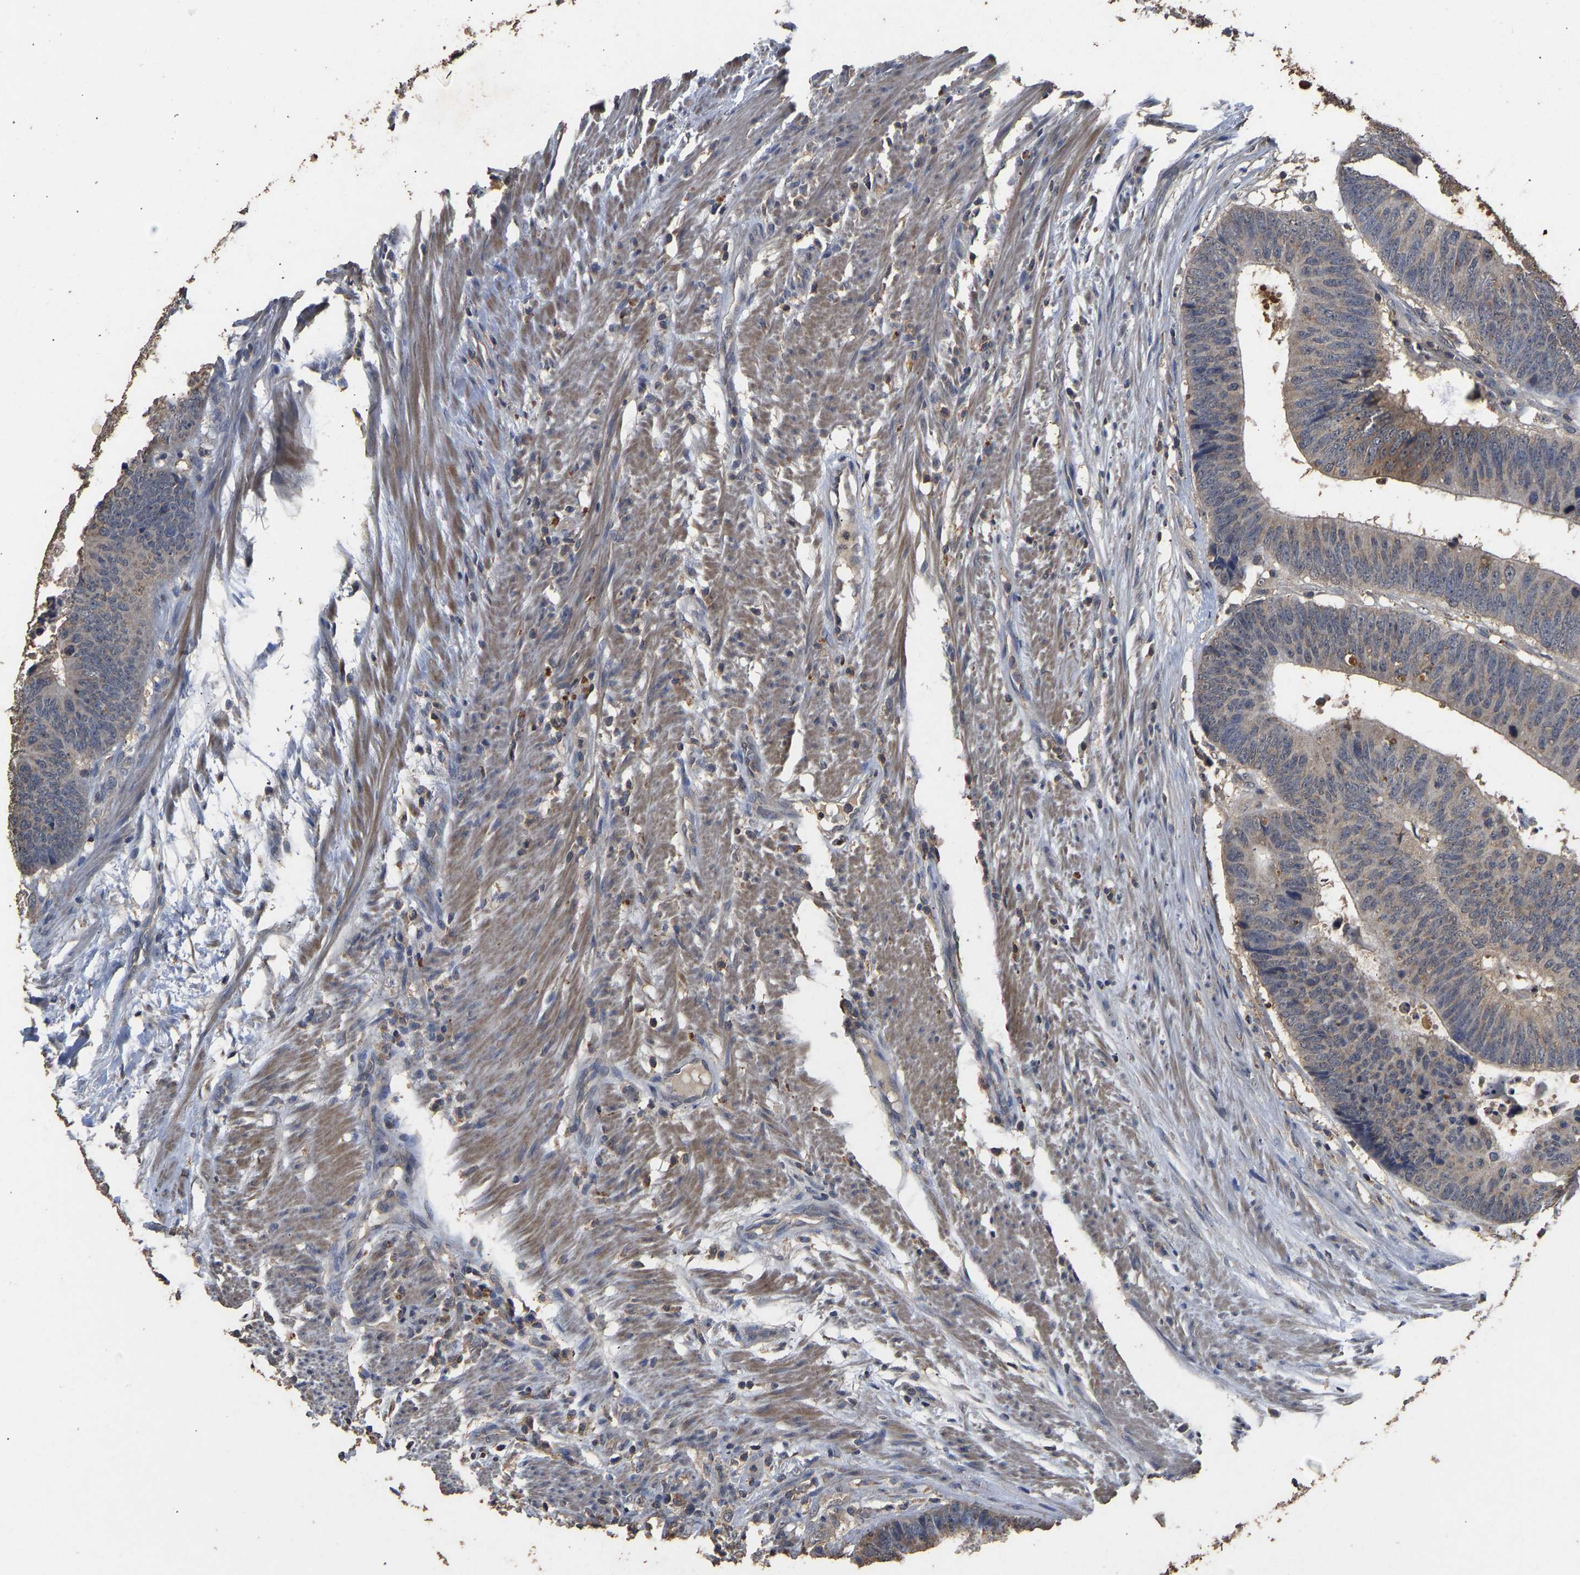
{"staining": {"intensity": "weak", "quantity": "<25%", "location": "cytoplasmic/membranous"}, "tissue": "colorectal cancer", "cell_type": "Tumor cells", "image_type": "cancer", "snomed": [{"axis": "morphology", "description": "Adenocarcinoma, NOS"}, {"axis": "topography", "description": "Colon"}], "caption": "Colorectal cancer stained for a protein using IHC reveals no staining tumor cells.", "gene": "CIDEC", "patient": {"sex": "male", "age": 56}}